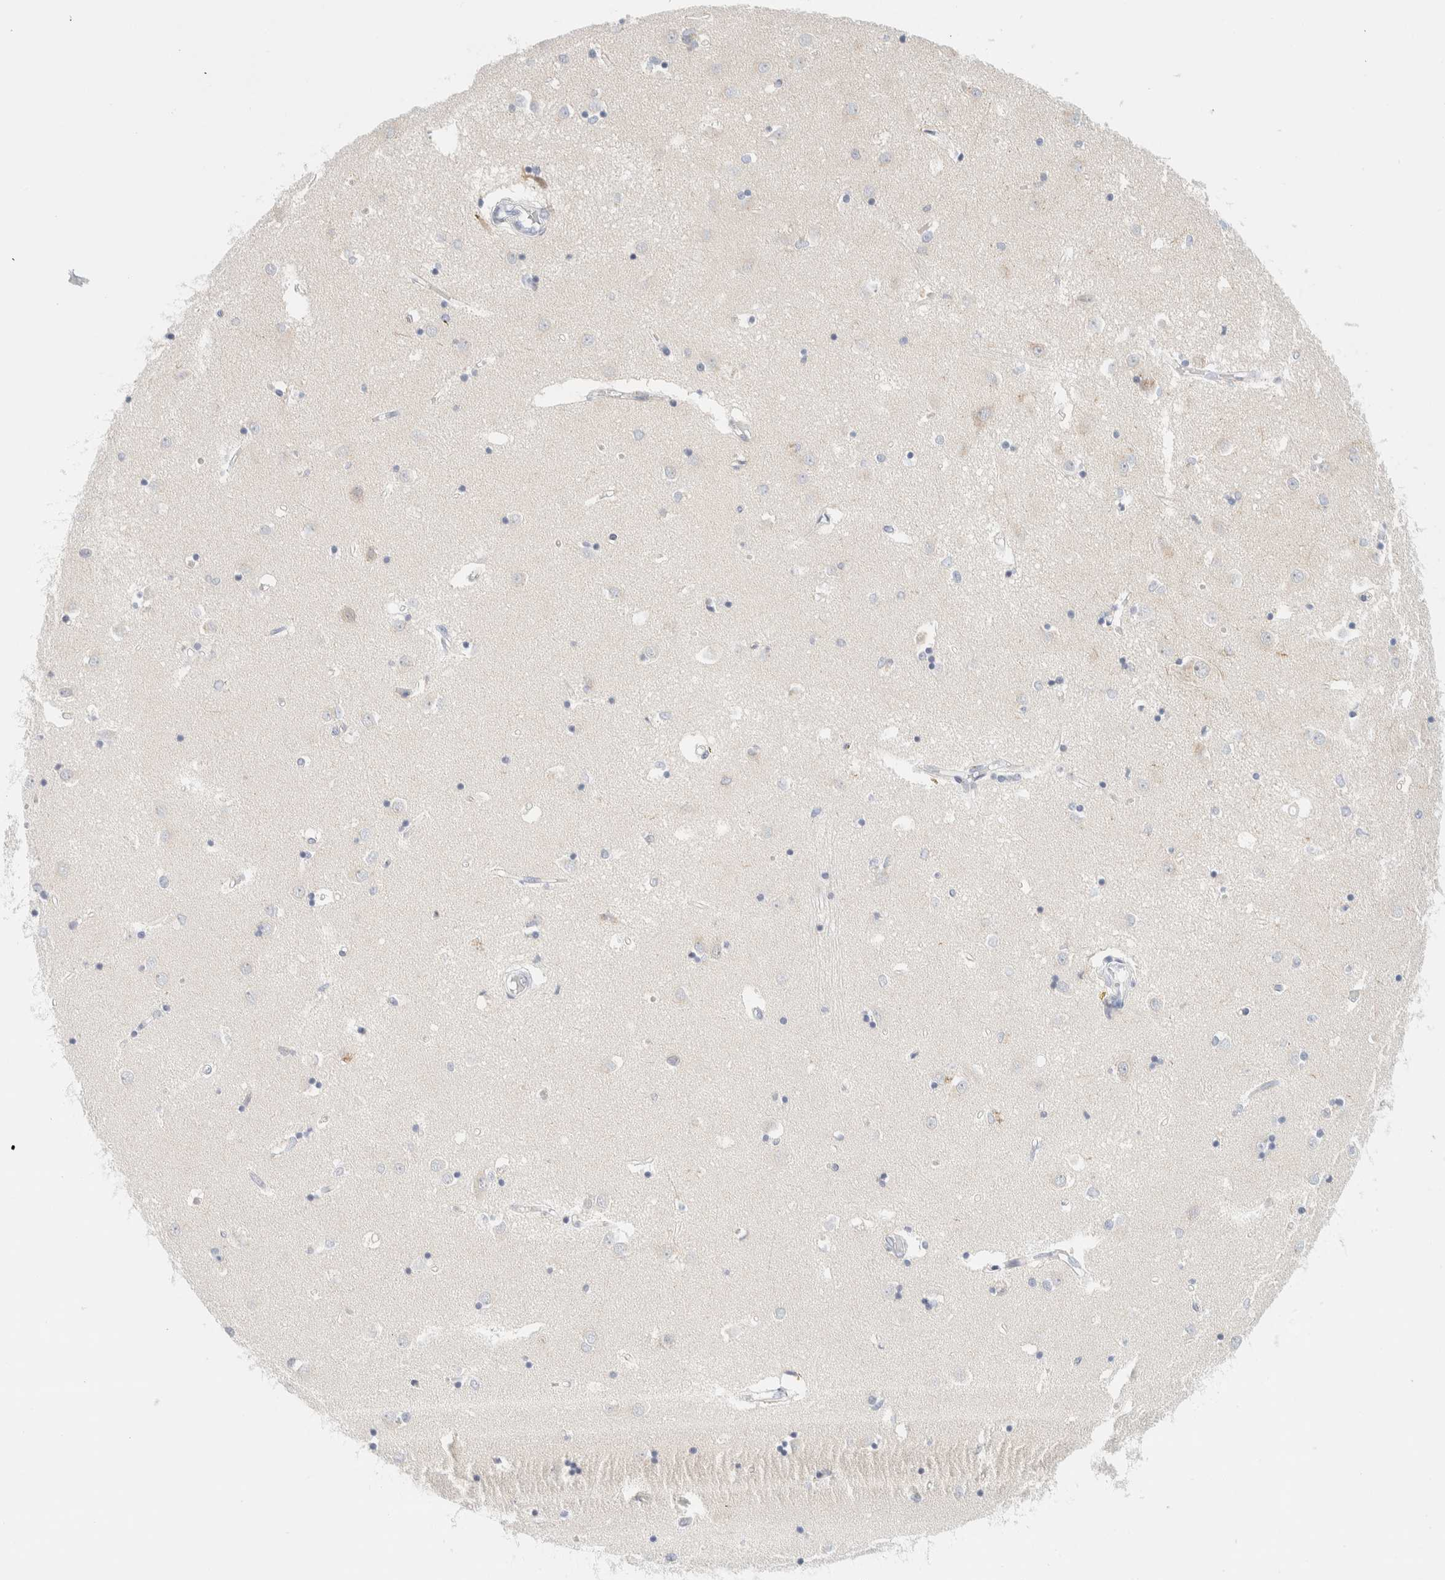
{"staining": {"intensity": "negative", "quantity": "none", "location": "none"}, "tissue": "caudate", "cell_type": "Glial cells", "image_type": "normal", "snomed": [{"axis": "morphology", "description": "Normal tissue, NOS"}, {"axis": "topography", "description": "Lateral ventricle wall"}], "caption": "Human caudate stained for a protein using IHC displays no positivity in glial cells.", "gene": "SPNS3", "patient": {"sex": "male", "age": 45}}